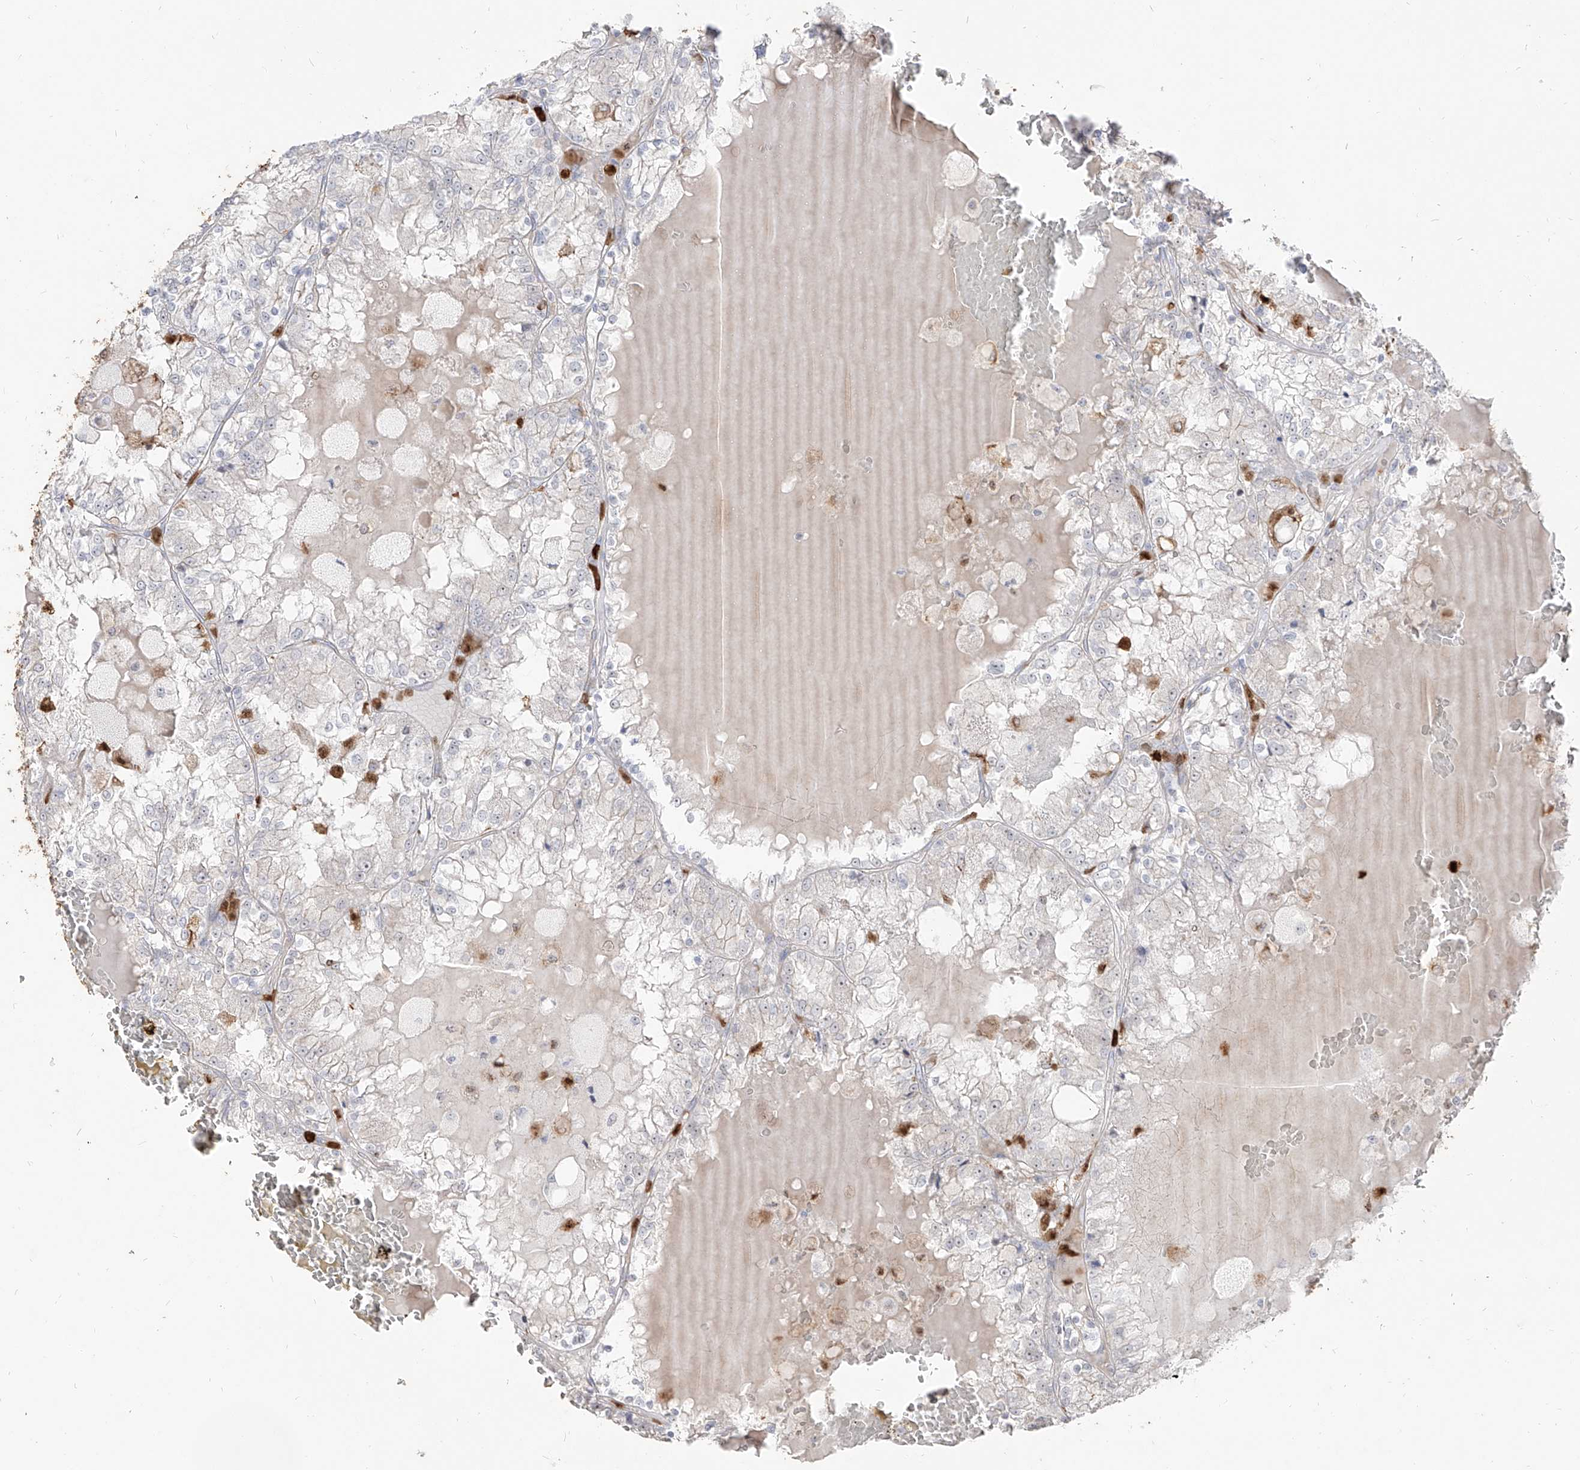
{"staining": {"intensity": "negative", "quantity": "none", "location": "none"}, "tissue": "renal cancer", "cell_type": "Tumor cells", "image_type": "cancer", "snomed": [{"axis": "morphology", "description": "Adenocarcinoma, NOS"}, {"axis": "topography", "description": "Kidney"}], "caption": "The photomicrograph shows no significant positivity in tumor cells of renal cancer (adenocarcinoma).", "gene": "ZNF227", "patient": {"sex": "female", "age": 56}}